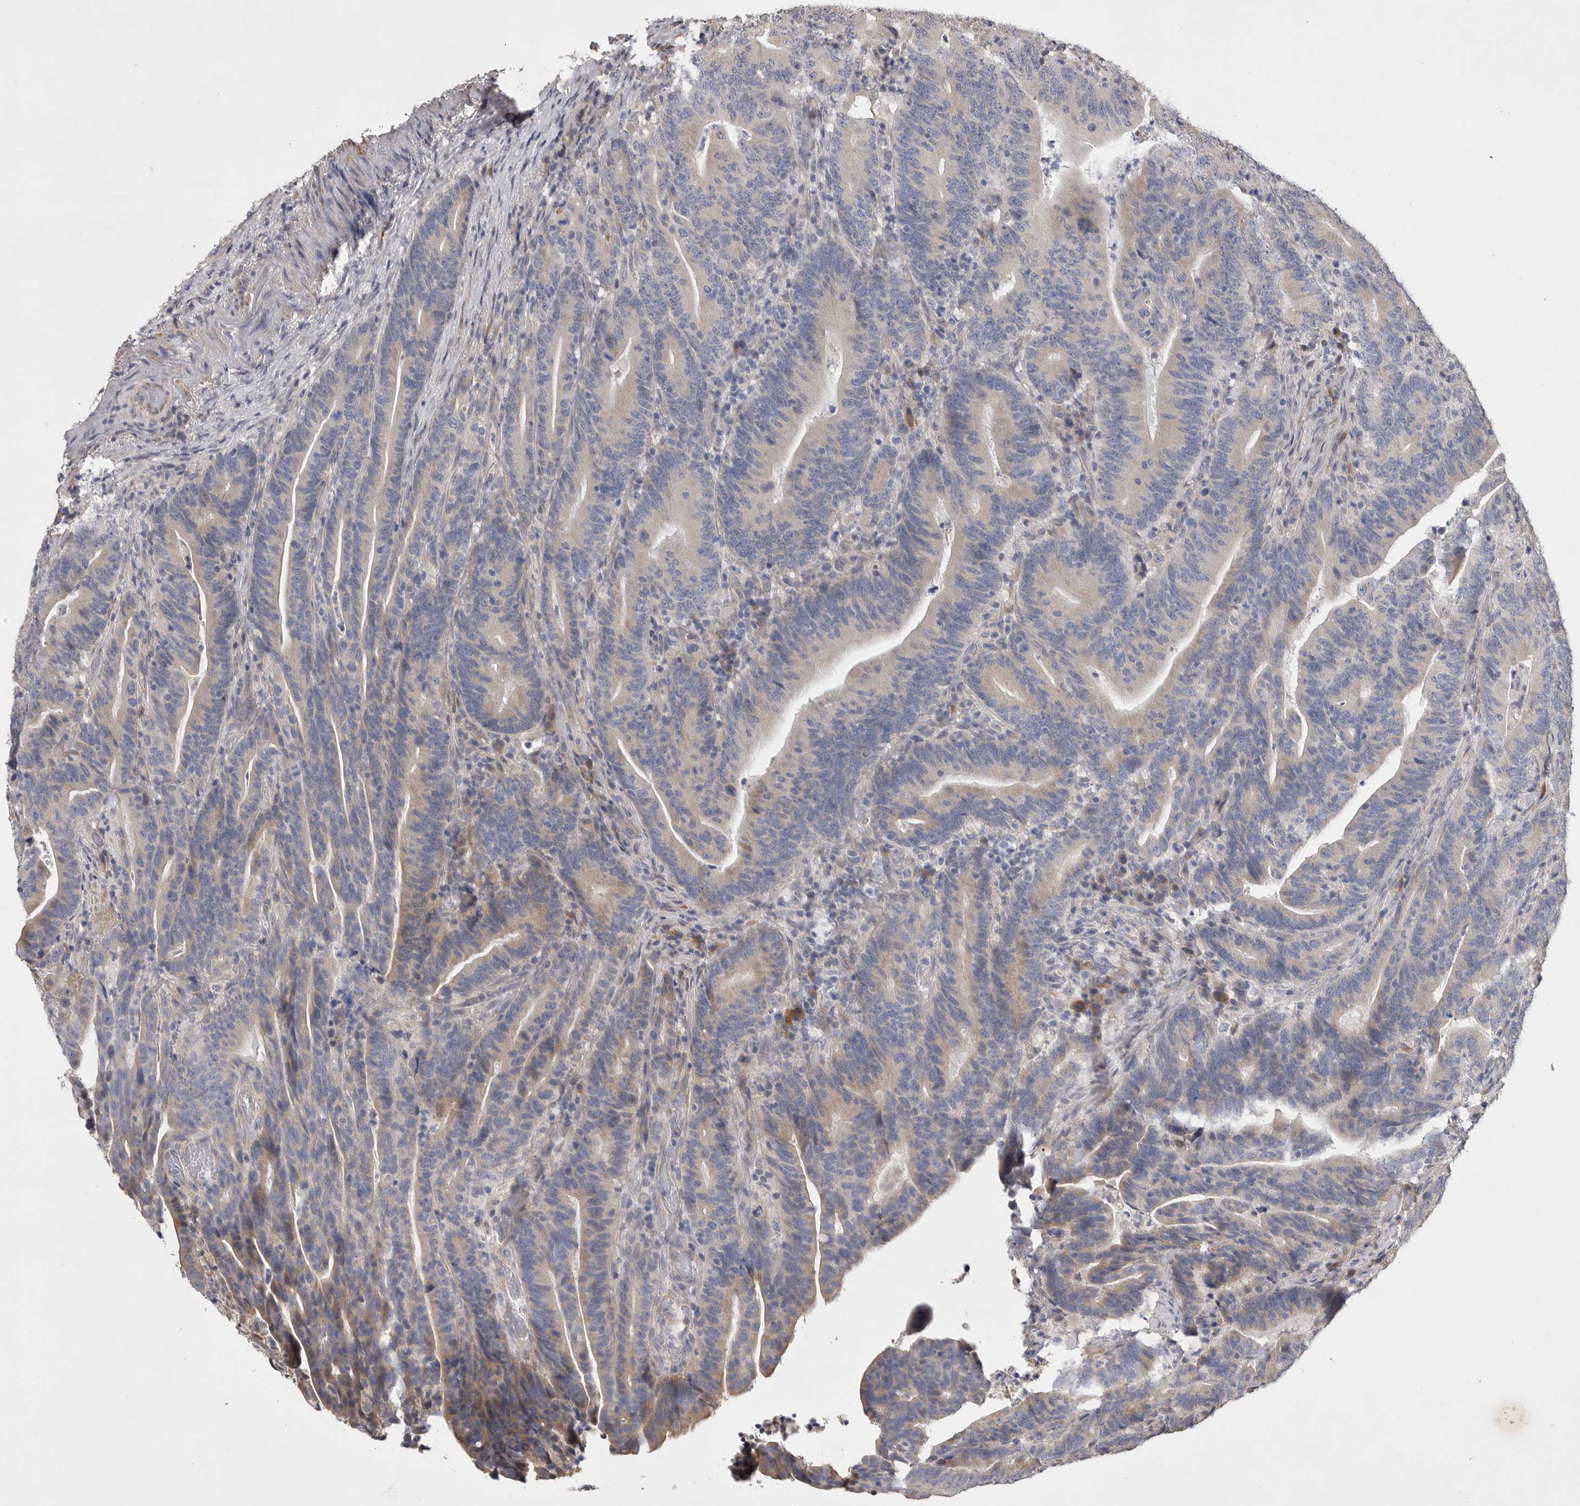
{"staining": {"intensity": "weak", "quantity": "<25%", "location": "cytoplasmic/membranous"}, "tissue": "colorectal cancer", "cell_type": "Tumor cells", "image_type": "cancer", "snomed": [{"axis": "morphology", "description": "Adenocarcinoma, NOS"}, {"axis": "topography", "description": "Colon"}], "caption": "IHC of colorectal cancer (adenocarcinoma) exhibits no expression in tumor cells.", "gene": "EDEM3", "patient": {"sex": "female", "age": 66}}